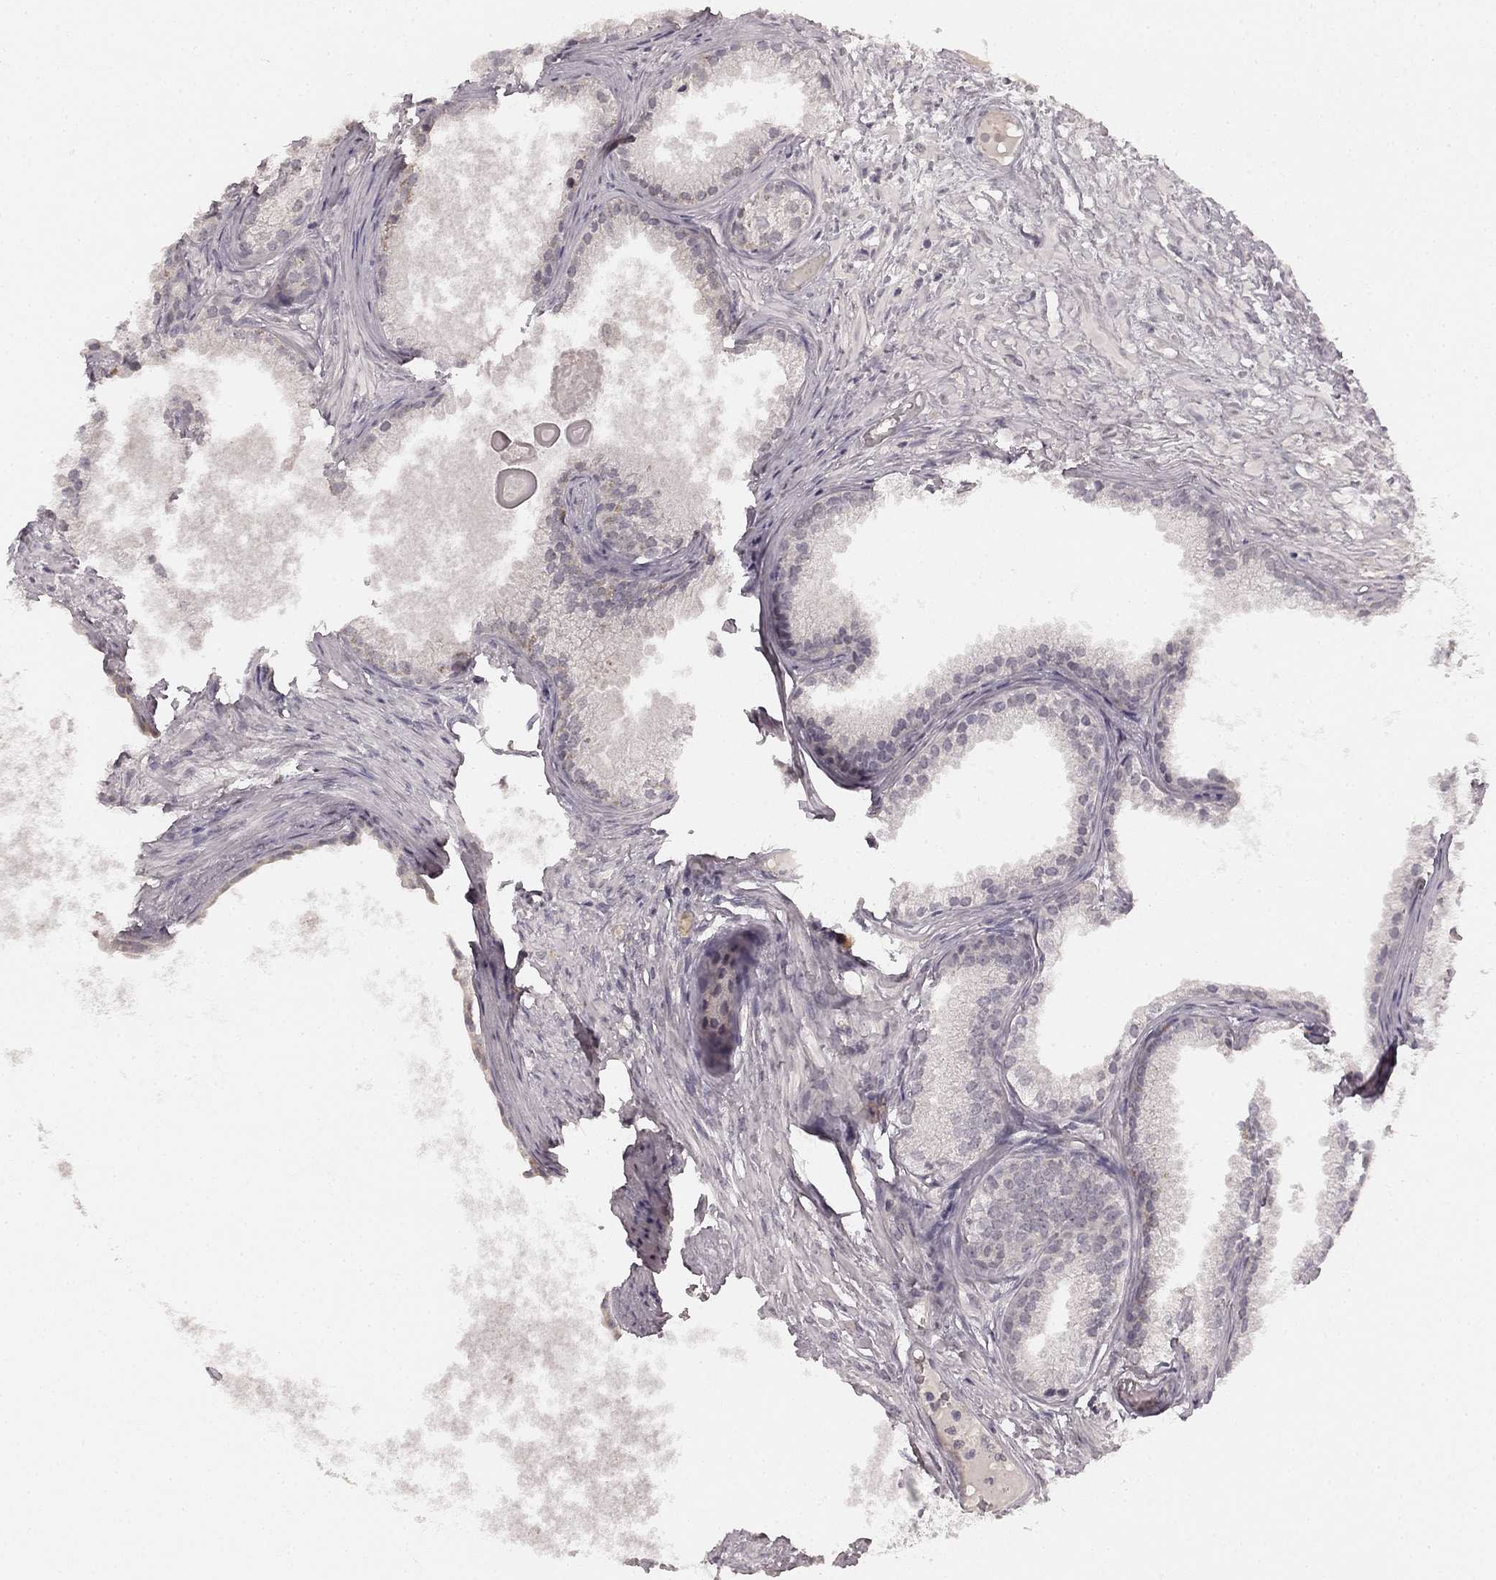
{"staining": {"intensity": "negative", "quantity": "none", "location": "none"}, "tissue": "prostate cancer", "cell_type": "Tumor cells", "image_type": "cancer", "snomed": [{"axis": "morphology", "description": "Adenocarcinoma, High grade"}, {"axis": "topography", "description": "Prostate"}], "caption": "The immunohistochemistry (IHC) photomicrograph has no significant expression in tumor cells of adenocarcinoma (high-grade) (prostate) tissue.", "gene": "HCN4", "patient": {"sex": "male", "age": 83}}